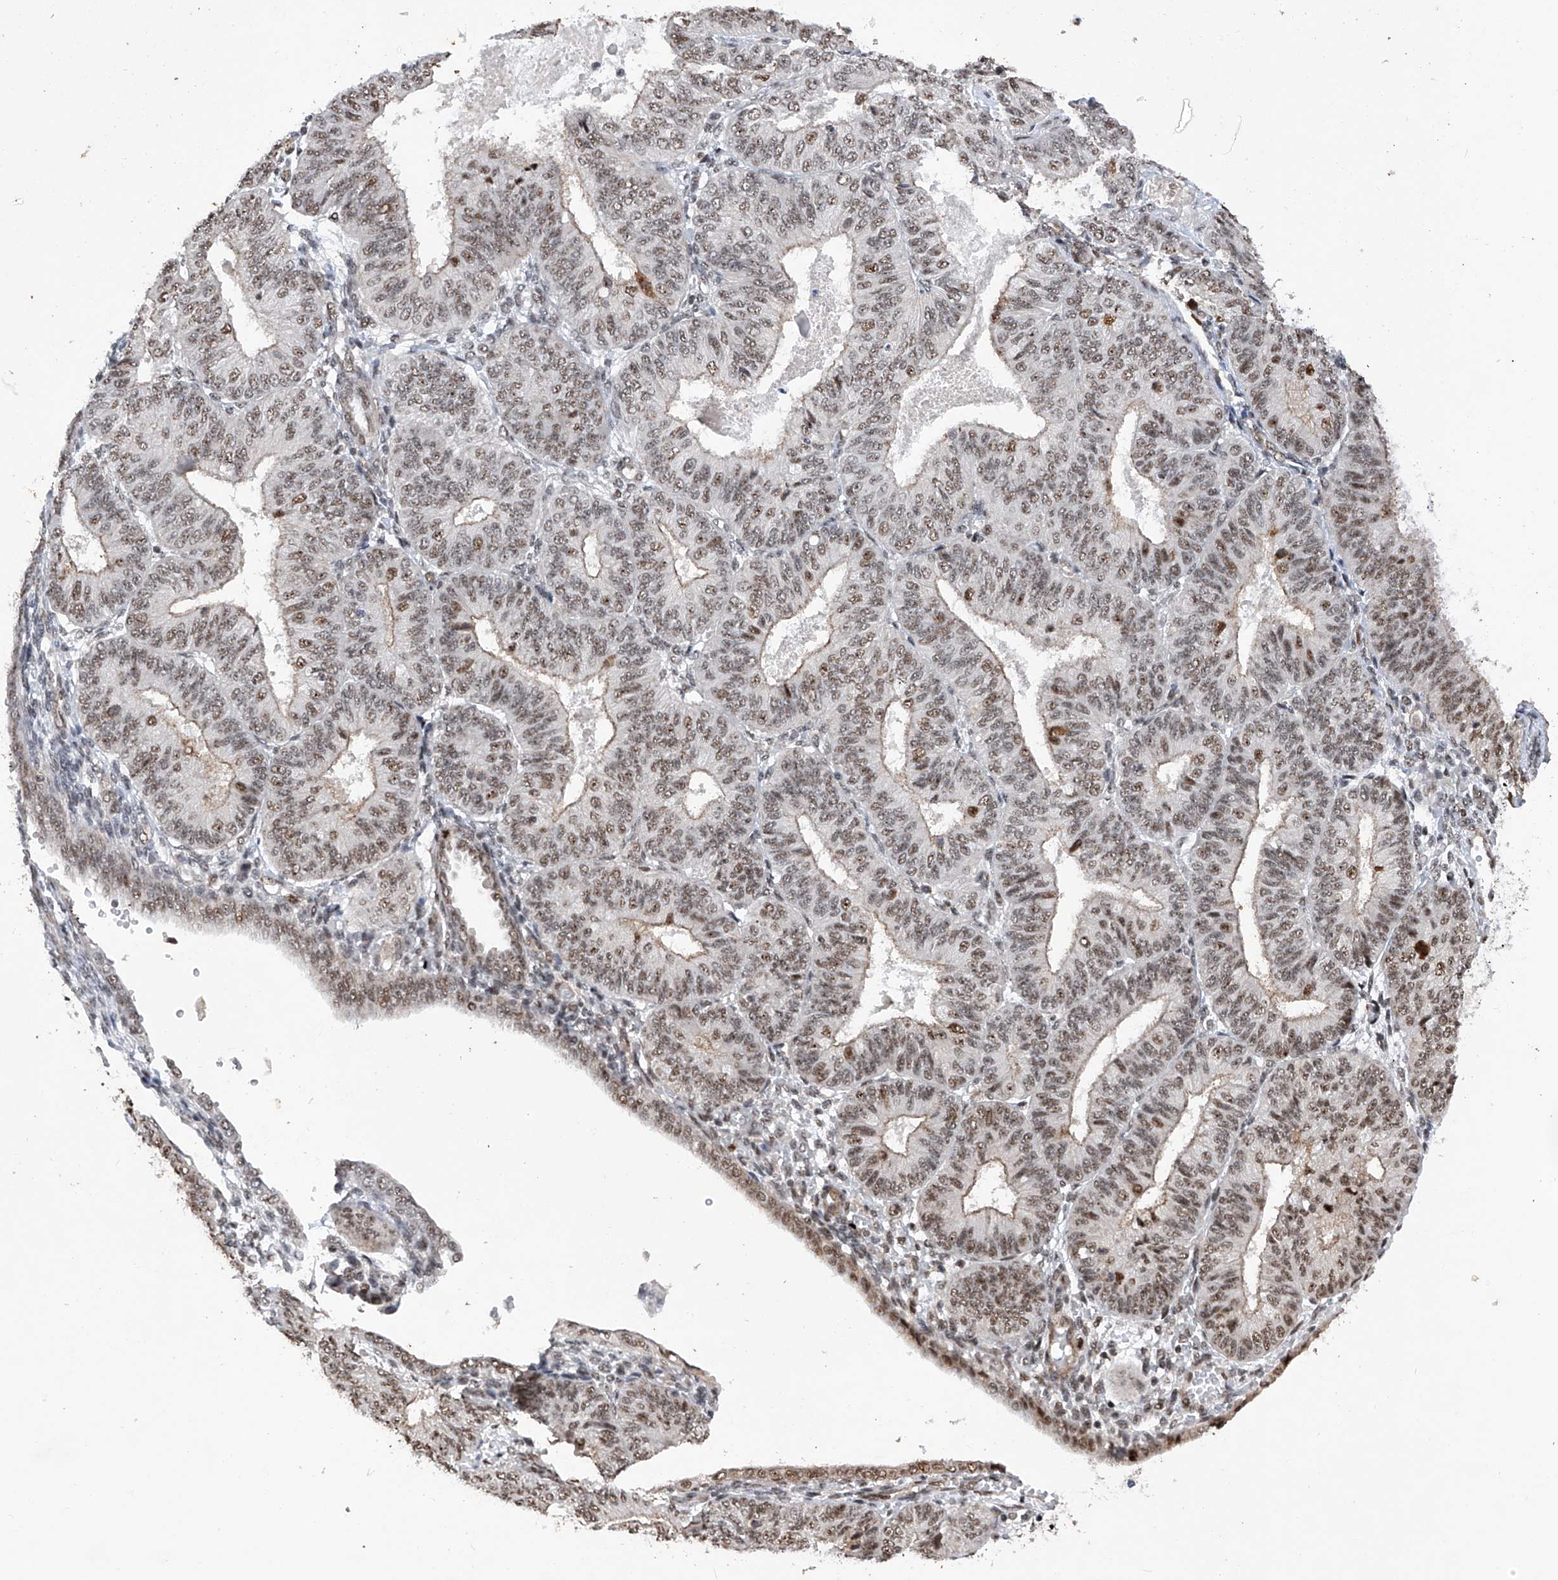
{"staining": {"intensity": "weak", "quantity": ">75%", "location": "cytoplasmic/membranous,nuclear"}, "tissue": "endometrial cancer", "cell_type": "Tumor cells", "image_type": "cancer", "snomed": [{"axis": "morphology", "description": "Adenocarcinoma, NOS"}, {"axis": "topography", "description": "Endometrium"}], "caption": "Protein staining displays weak cytoplasmic/membranous and nuclear expression in approximately >75% of tumor cells in endometrial adenocarcinoma.", "gene": "NFATC4", "patient": {"sex": "female", "age": 58}}